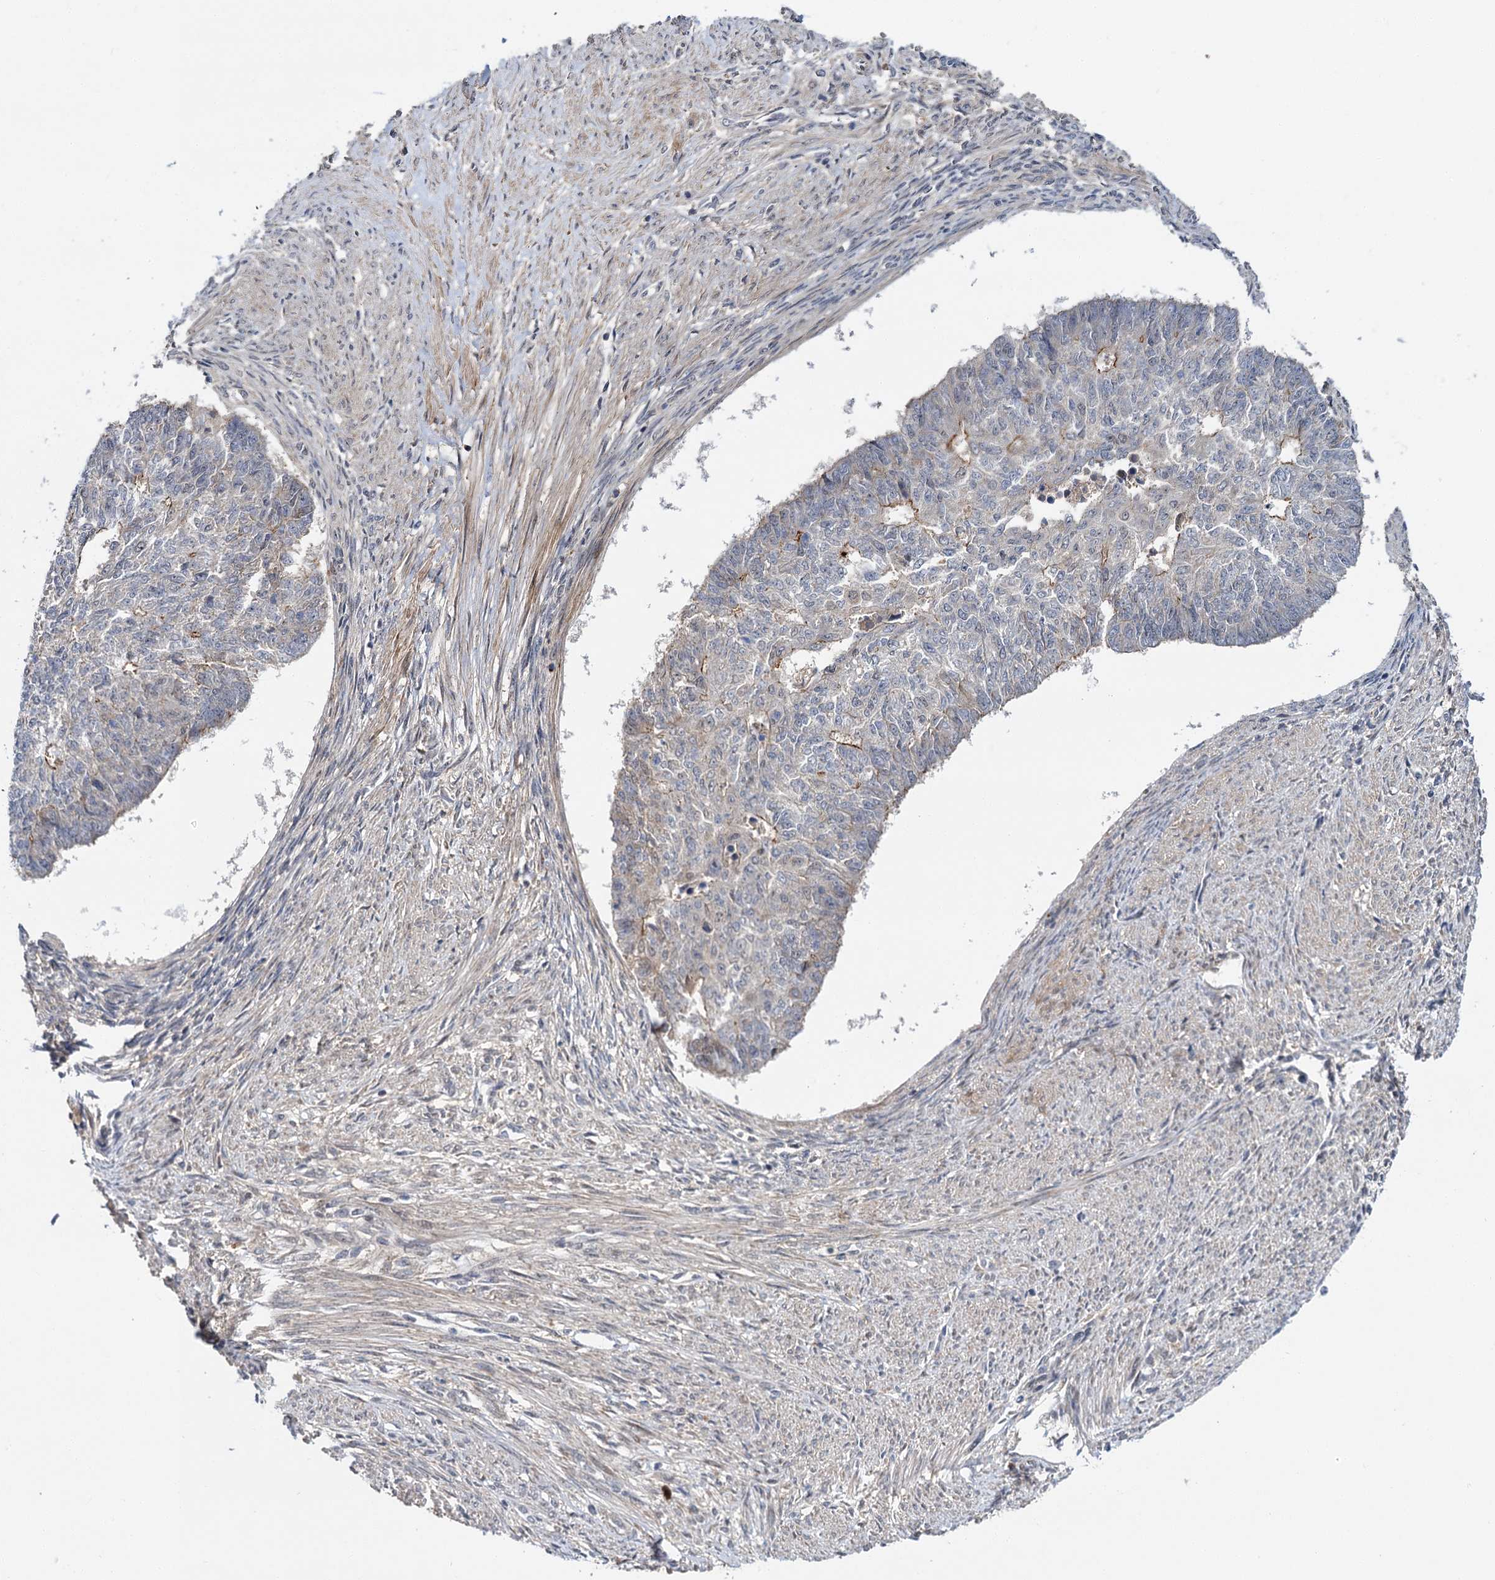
{"staining": {"intensity": "weak", "quantity": "<25%", "location": "cytoplasmic/membranous"}, "tissue": "endometrial cancer", "cell_type": "Tumor cells", "image_type": "cancer", "snomed": [{"axis": "morphology", "description": "Adenocarcinoma, NOS"}, {"axis": "topography", "description": "Endometrium"}], "caption": "A histopathology image of endometrial cancer stained for a protein displays no brown staining in tumor cells.", "gene": "MBD6", "patient": {"sex": "female", "age": 32}}